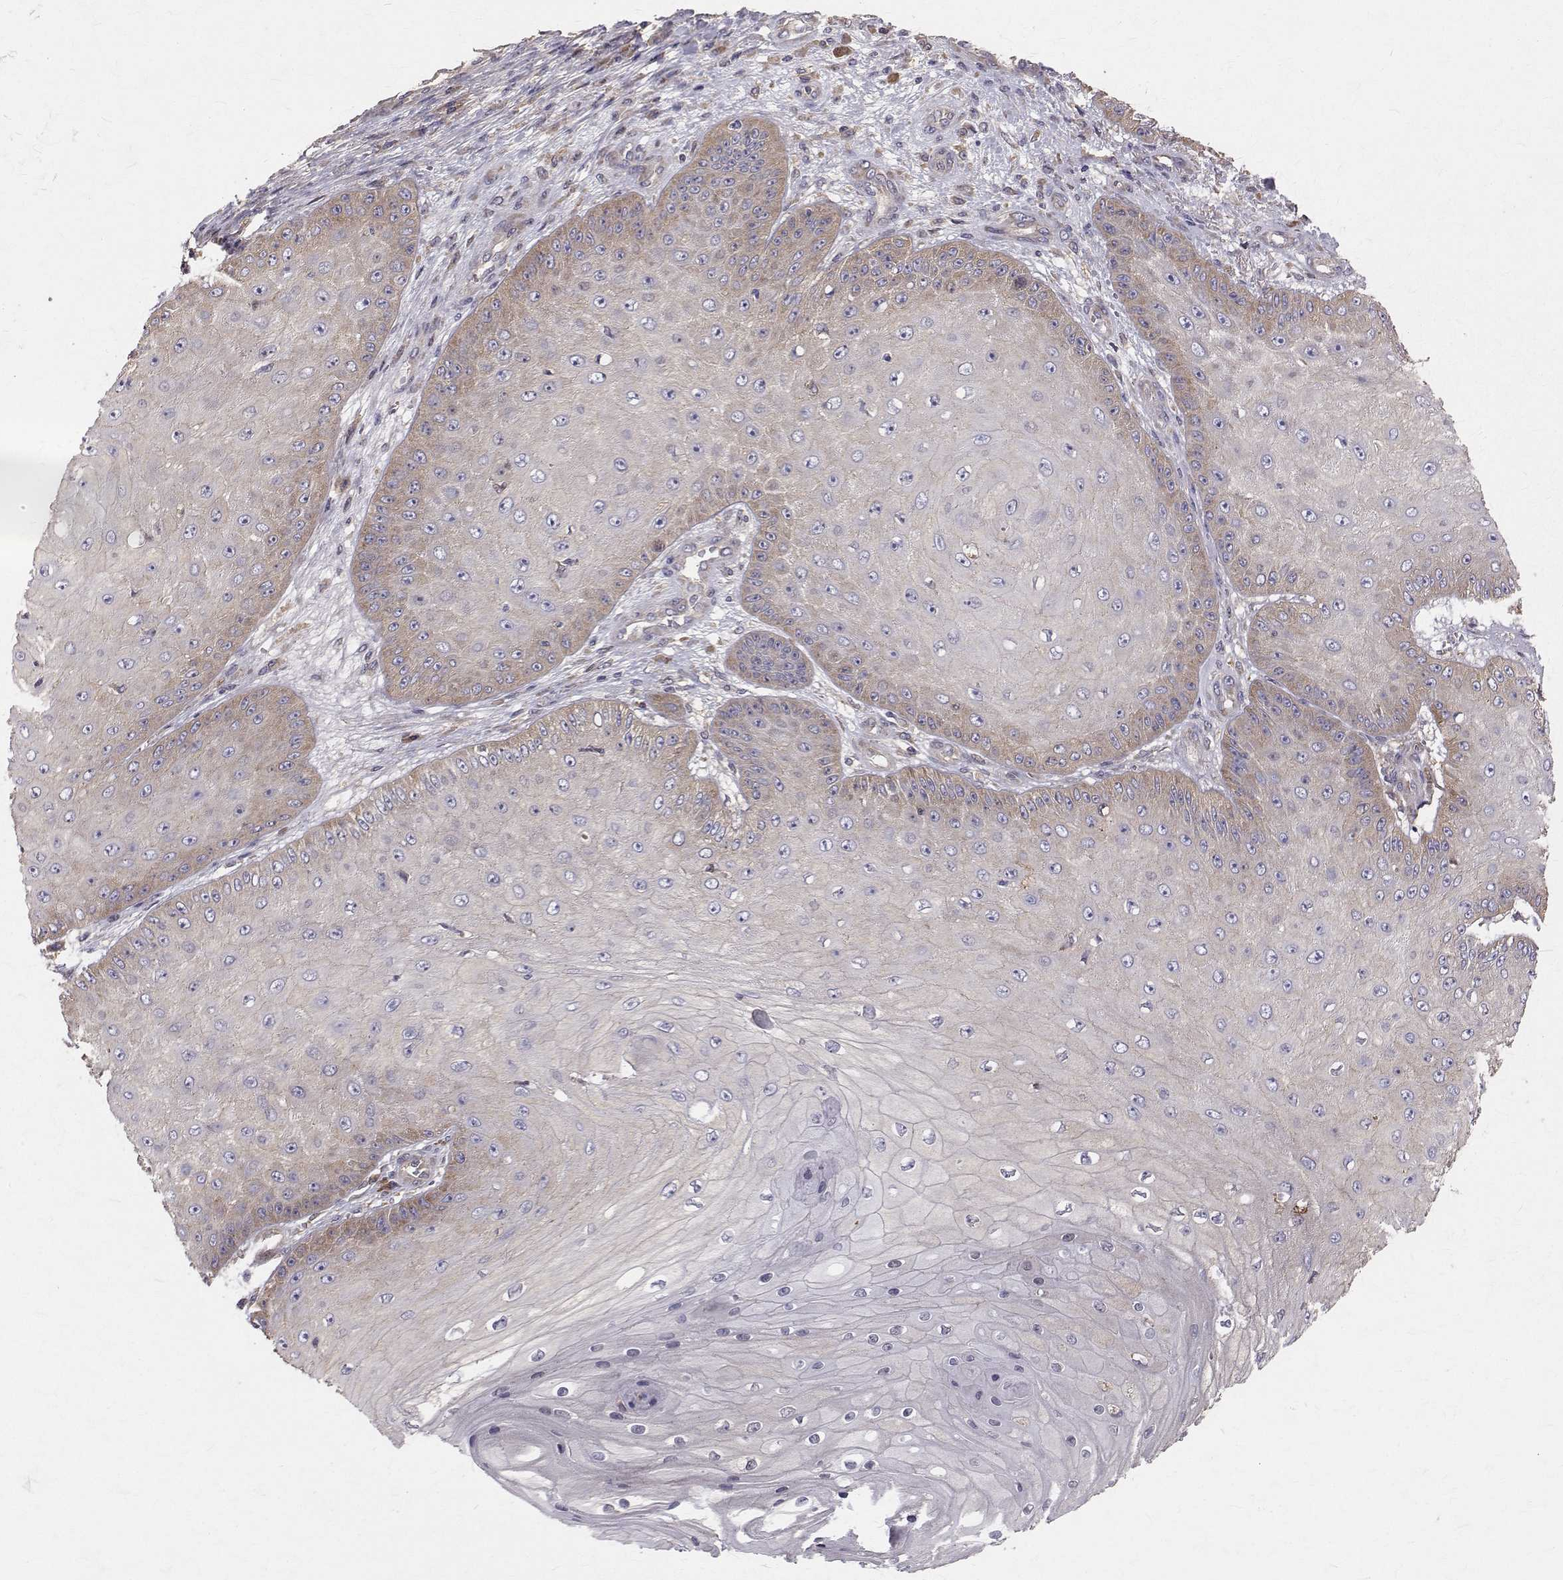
{"staining": {"intensity": "moderate", "quantity": "<25%", "location": "cytoplasmic/membranous"}, "tissue": "skin cancer", "cell_type": "Tumor cells", "image_type": "cancer", "snomed": [{"axis": "morphology", "description": "Squamous cell carcinoma, NOS"}, {"axis": "topography", "description": "Skin"}], "caption": "Skin squamous cell carcinoma stained with a brown dye exhibits moderate cytoplasmic/membranous positive staining in approximately <25% of tumor cells.", "gene": "FARSB", "patient": {"sex": "male", "age": 70}}